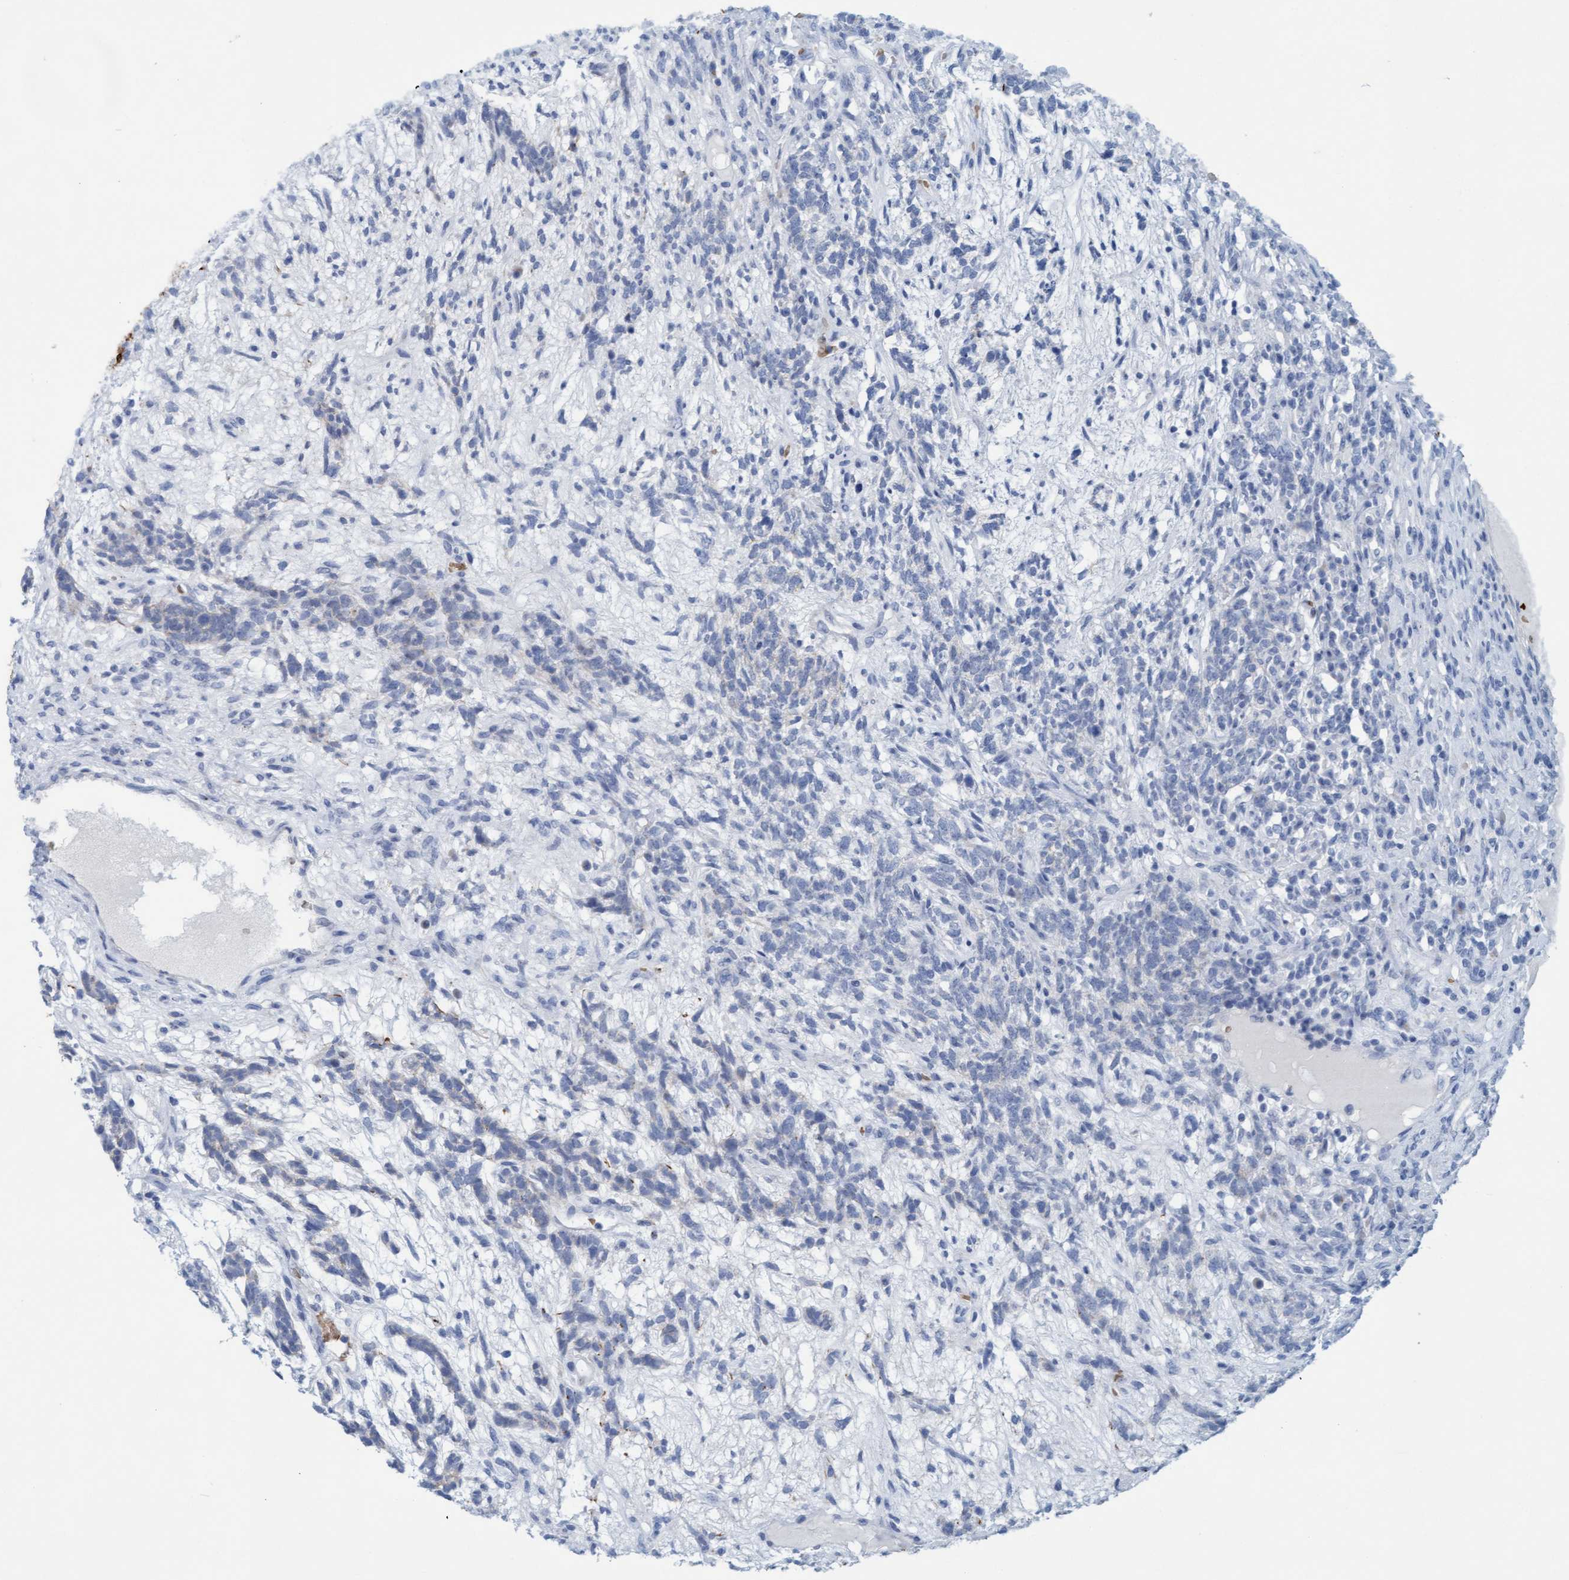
{"staining": {"intensity": "negative", "quantity": "none", "location": "none"}, "tissue": "testis cancer", "cell_type": "Tumor cells", "image_type": "cancer", "snomed": [{"axis": "morphology", "description": "Seminoma, NOS"}, {"axis": "topography", "description": "Testis"}], "caption": "Immunohistochemical staining of testis cancer shows no significant positivity in tumor cells.", "gene": "P2RX5", "patient": {"sex": "male", "age": 28}}